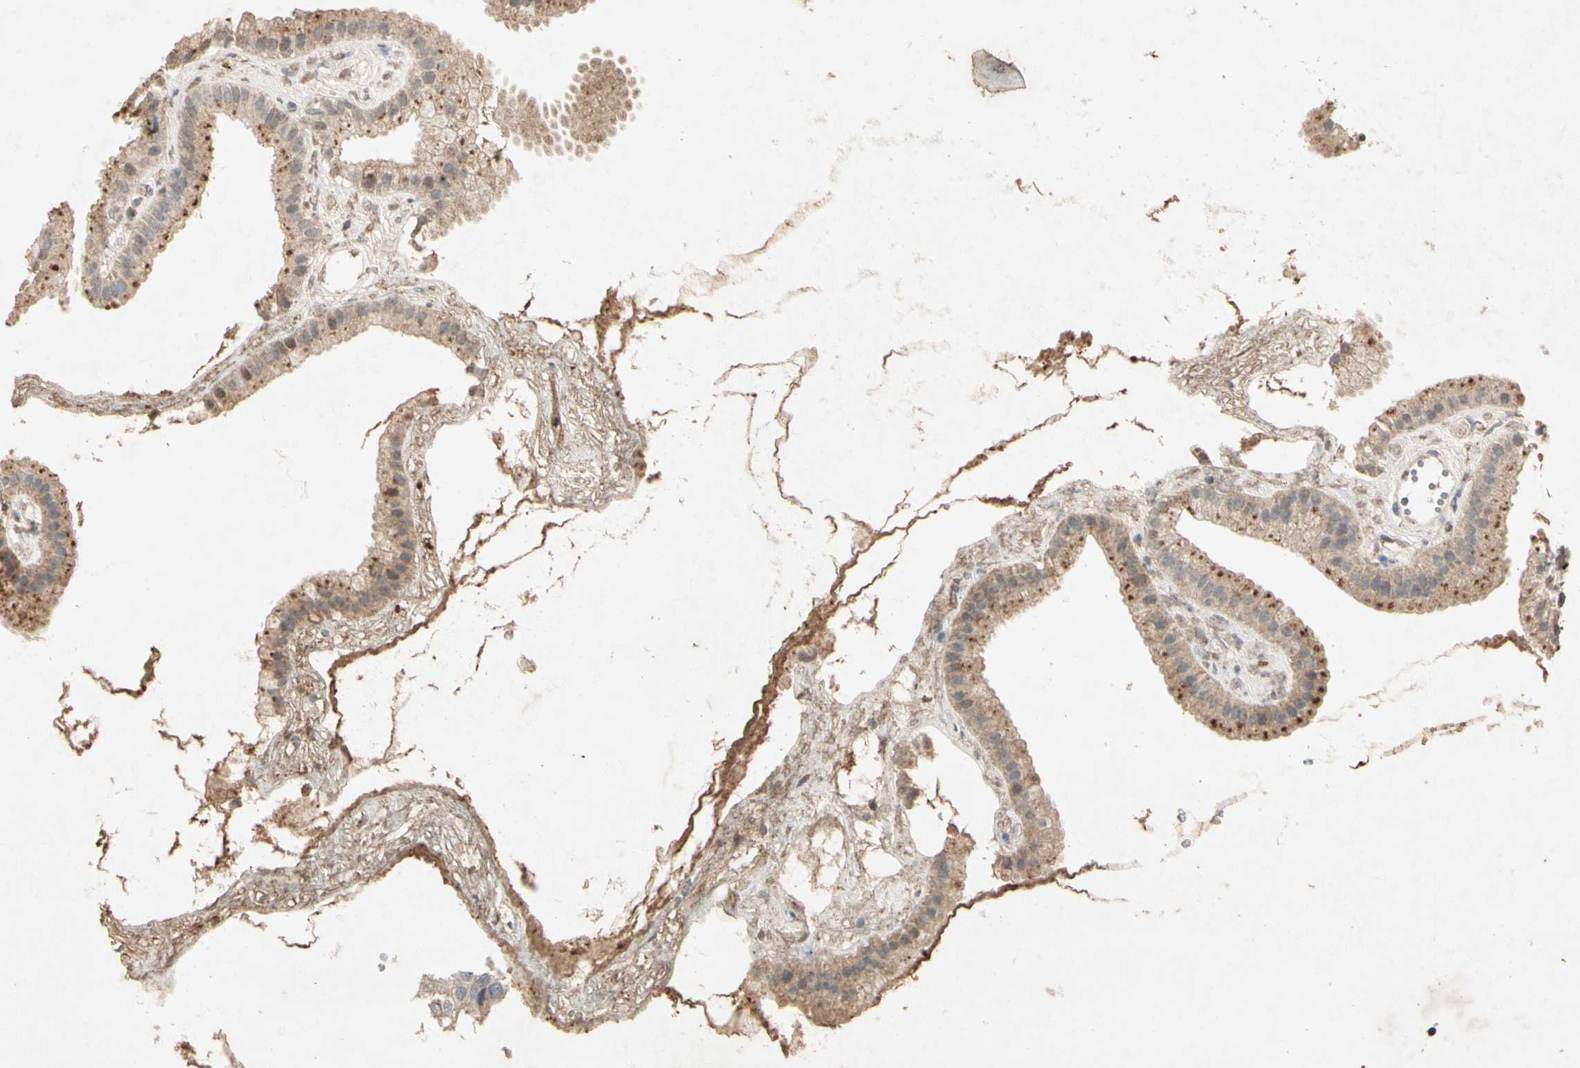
{"staining": {"intensity": "moderate", "quantity": ">75%", "location": "cytoplasmic/membranous"}, "tissue": "gallbladder", "cell_type": "Glandular cells", "image_type": "normal", "snomed": [{"axis": "morphology", "description": "Normal tissue, NOS"}, {"axis": "topography", "description": "Gallbladder"}], "caption": "Immunohistochemistry (IHC) photomicrograph of benign gallbladder: gallbladder stained using IHC reveals medium levels of moderate protein expression localized specifically in the cytoplasmic/membranous of glandular cells, appearing as a cytoplasmic/membranous brown color.", "gene": "GPLD1", "patient": {"sex": "female", "age": 64}}